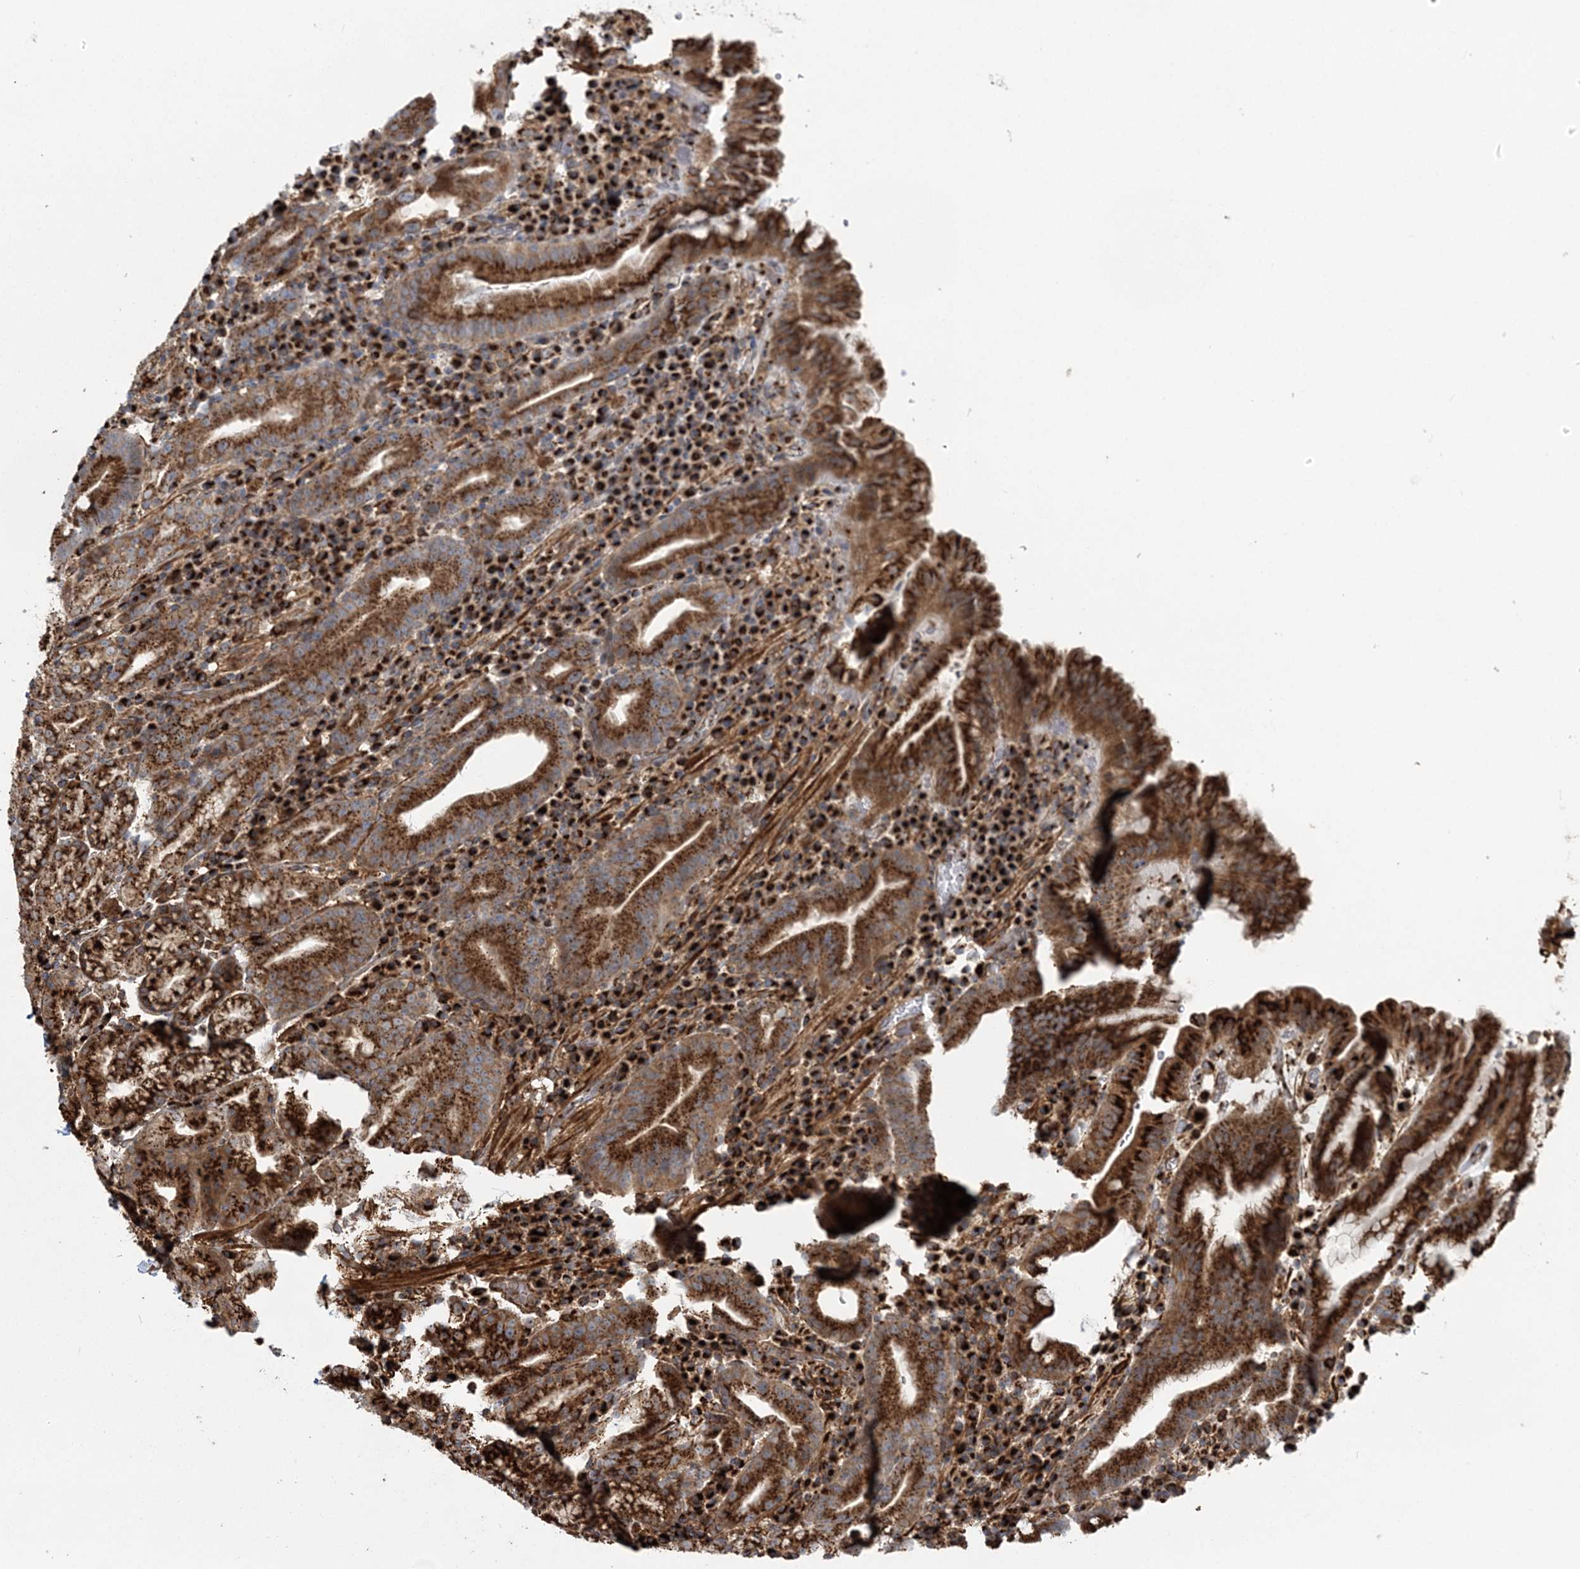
{"staining": {"intensity": "strong", "quantity": ">75%", "location": "cytoplasmic/membranous"}, "tissue": "stomach", "cell_type": "Glandular cells", "image_type": "normal", "snomed": [{"axis": "morphology", "description": "Normal tissue, NOS"}, {"axis": "morphology", "description": "Inflammation, NOS"}, {"axis": "topography", "description": "Stomach"}], "caption": "Immunohistochemistry (IHC) of normal human stomach shows high levels of strong cytoplasmic/membranous expression in approximately >75% of glandular cells.", "gene": "TRAF3IP2", "patient": {"sex": "male", "age": 79}}